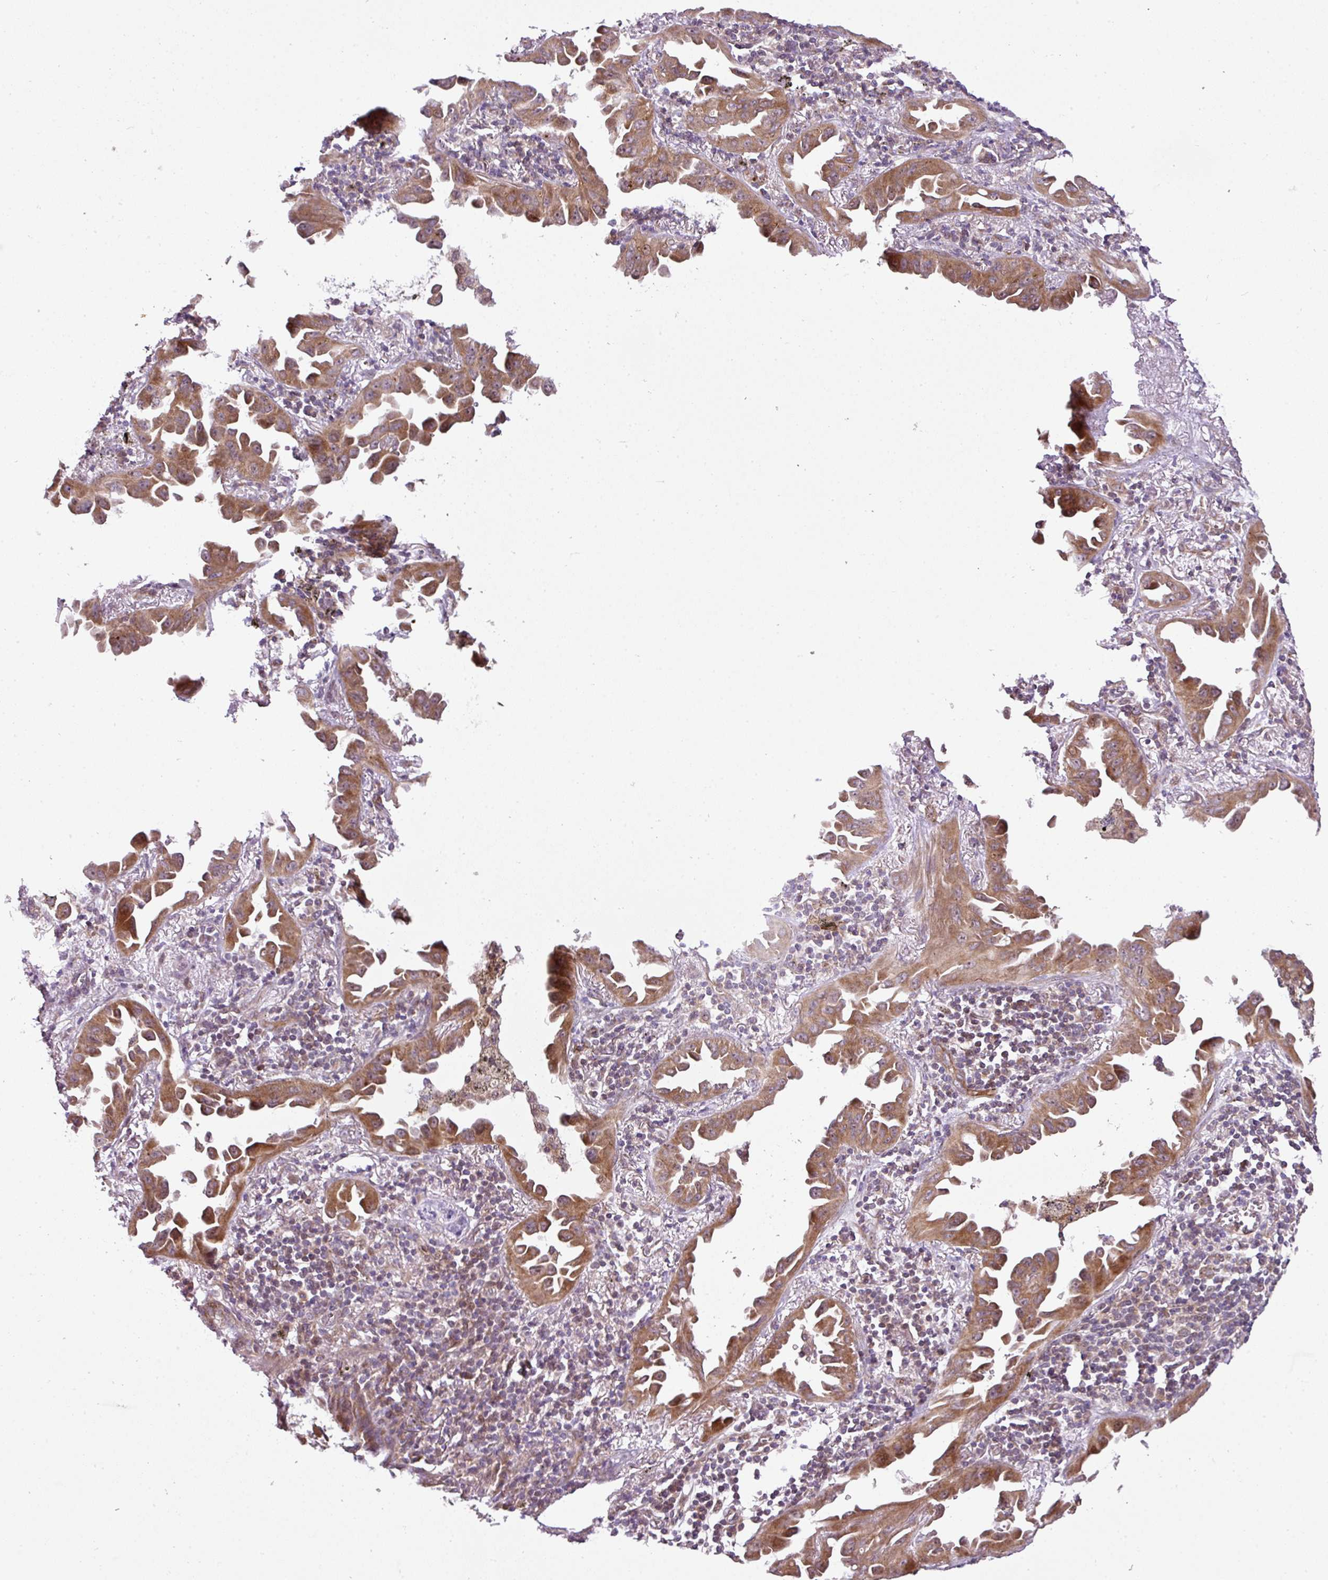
{"staining": {"intensity": "moderate", "quantity": ">75%", "location": "cytoplasmic/membranous"}, "tissue": "lung cancer", "cell_type": "Tumor cells", "image_type": "cancer", "snomed": [{"axis": "morphology", "description": "Adenocarcinoma, NOS"}, {"axis": "topography", "description": "Lung"}], "caption": "Immunohistochemistry (IHC) image of lung cancer (adenocarcinoma) stained for a protein (brown), which reveals medium levels of moderate cytoplasmic/membranous positivity in approximately >75% of tumor cells.", "gene": "COX18", "patient": {"sex": "male", "age": 68}}